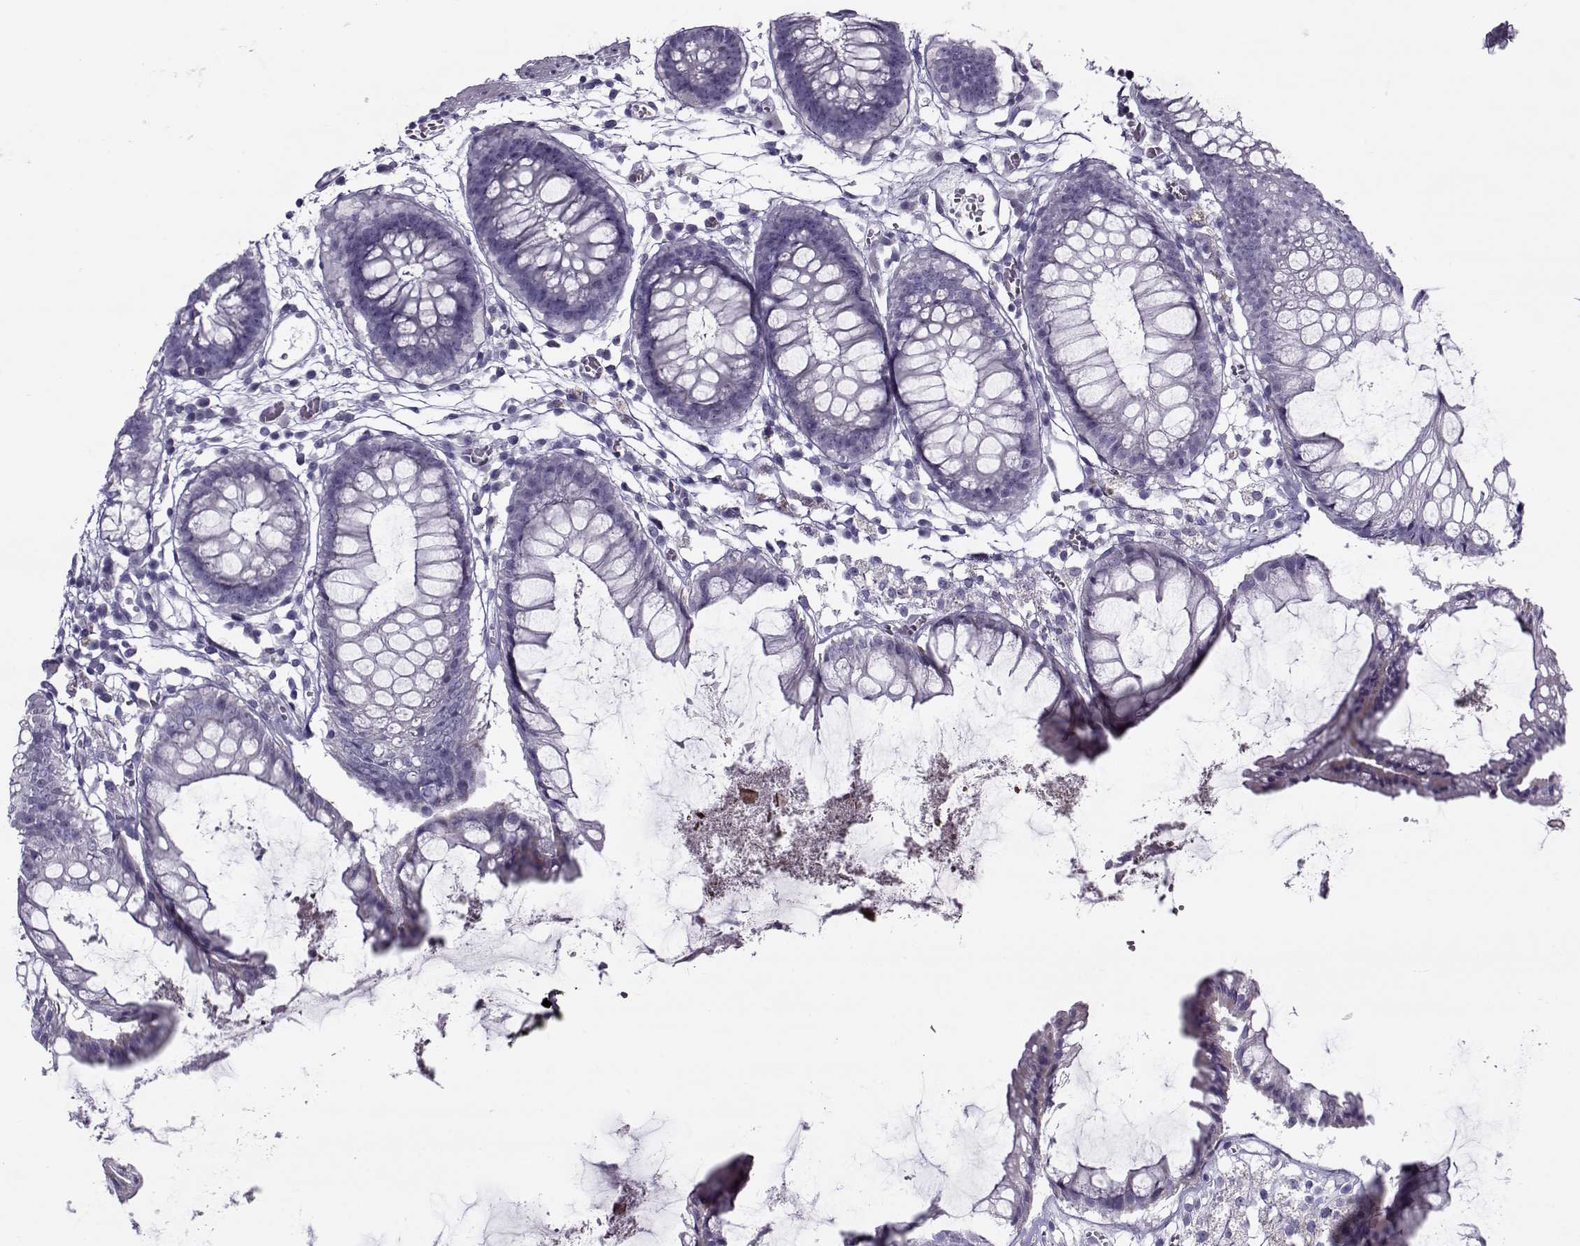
{"staining": {"intensity": "negative", "quantity": "none", "location": "none"}, "tissue": "colon", "cell_type": "Endothelial cells", "image_type": "normal", "snomed": [{"axis": "morphology", "description": "Normal tissue, NOS"}, {"axis": "morphology", "description": "Adenocarcinoma, NOS"}, {"axis": "topography", "description": "Colon"}], "caption": "High magnification brightfield microscopy of normal colon stained with DAB (3,3'-diaminobenzidine) (brown) and counterstained with hematoxylin (blue): endothelial cells show no significant positivity. (Immunohistochemistry (ihc), brightfield microscopy, high magnification).", "gene": "GAGE10", "patient": {"sex": "male", "age": 65}}